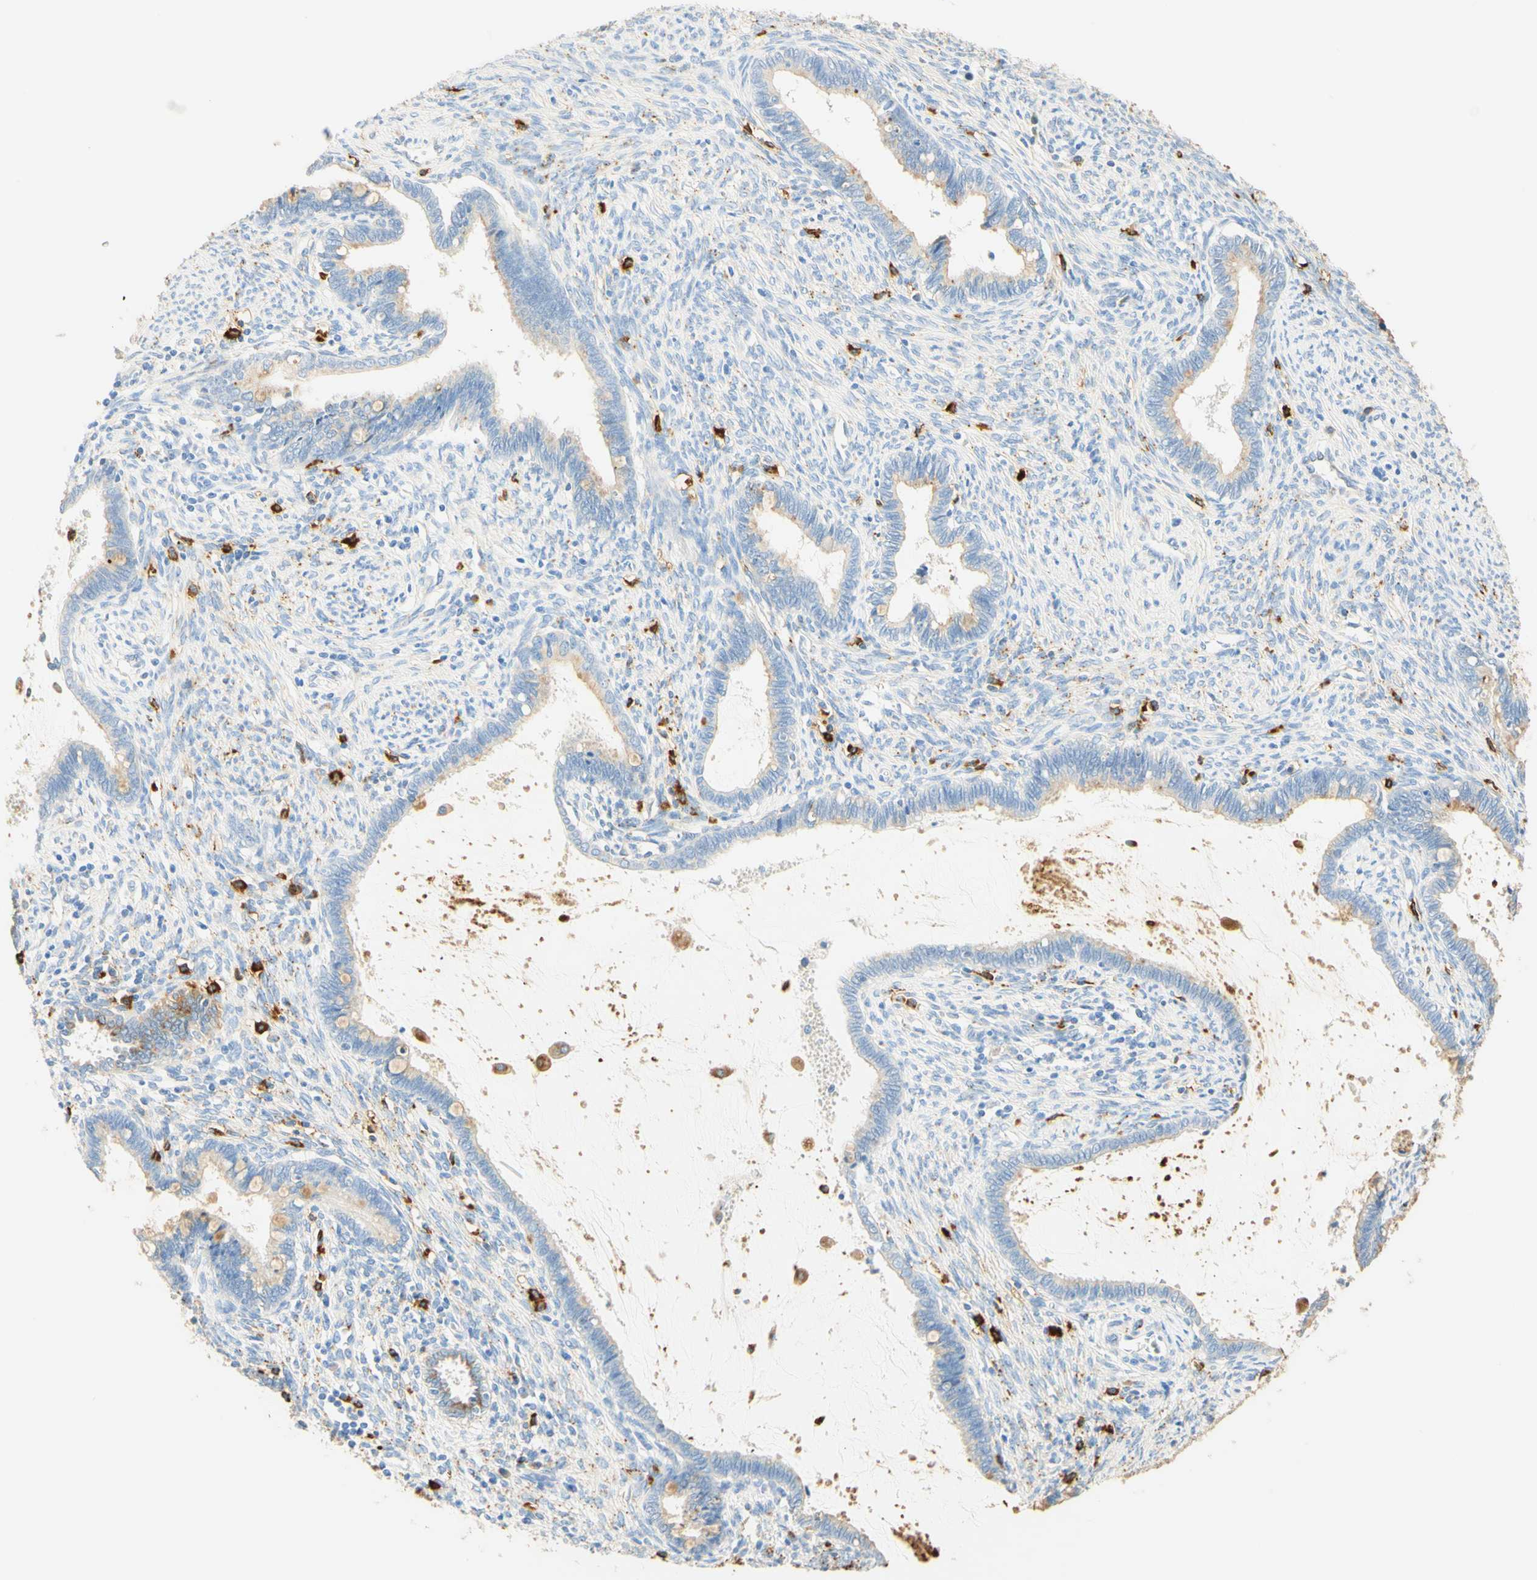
{"staining": {"intensity": "moderate", "quantity": "<25%", "location": "cytoplasmic/membranous"}, "tissue": "cervical cancer", "cell_type": "Tumor cells", "image_type": "cancer", "snomed": [{"axis": "morphology", "description": "Adenocarcinoma, NOS"}, {"axis": "topography", "description": "Cervix"}], "caption": "Immunohistochemical staining of adenocarcinoma (cervical) demonstrates low levels of moderate cytoplasmic/membranous staining in approximately <25% of tumor cells.", "gene": "CD63", "patient": {"sex": "female", "age": 44}}